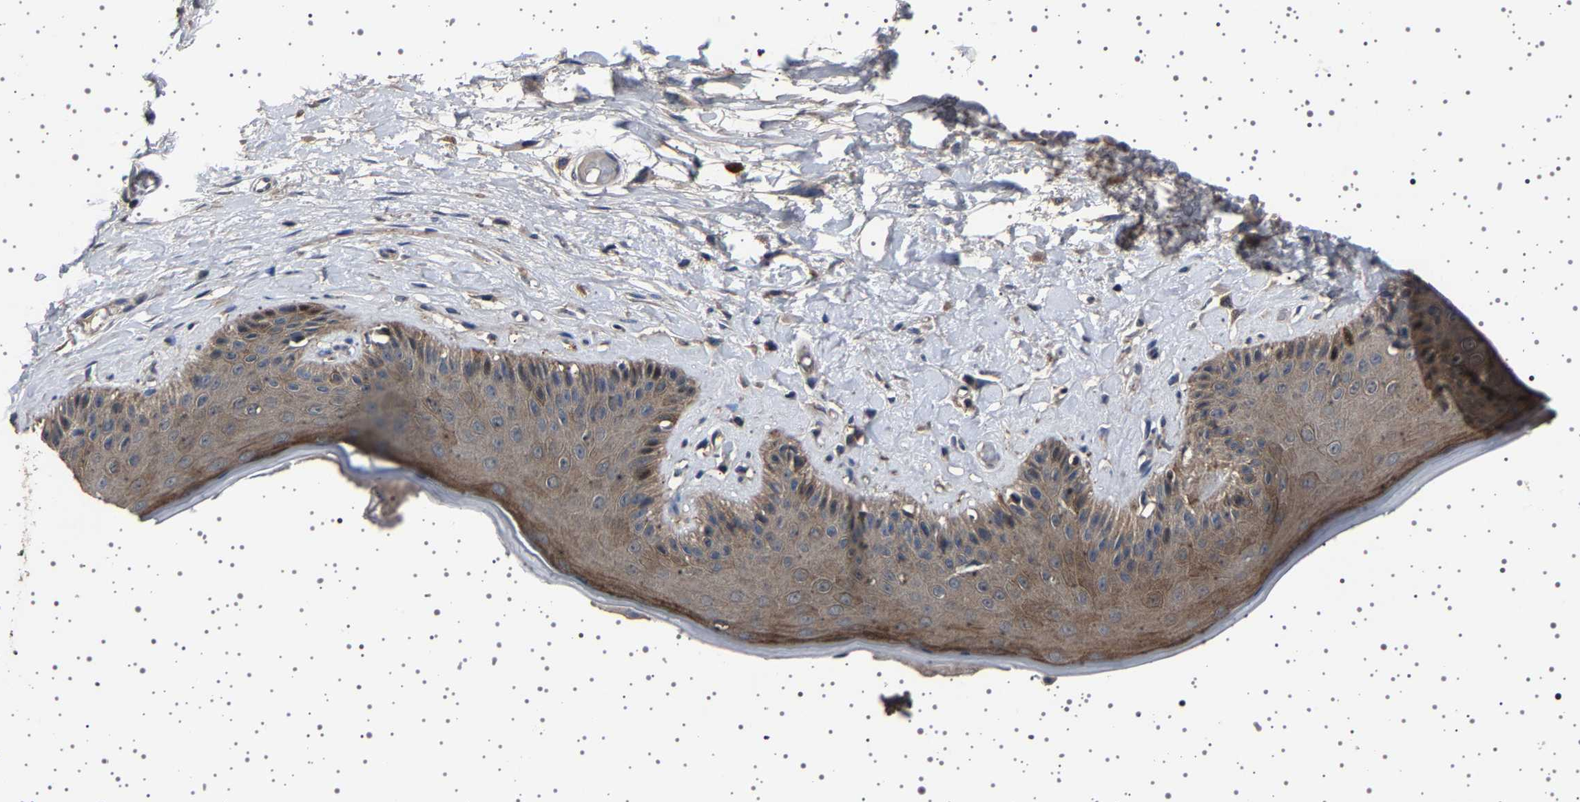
{"staining": {"intensity": "strong", "quantity": ">75%", "location": "cytoplasmic/membranous"}, "tissue": "skin", "cell_type": "Epidermal cells", "image_type": "normal", "snomed": [{"axis": "morphology", "description": "Normal tissue, NOS"}, {"axis": "topography", "description": "Vulva"}], "caption": "Immunohistochemical staining of benign skin demonstrates >75% levels of strong cytoplasmic/membranous protein staining in approximately >75% of epidermal cells.", "gene": "NCKAP1", "patient": {"sex": "female", "age": 73}}